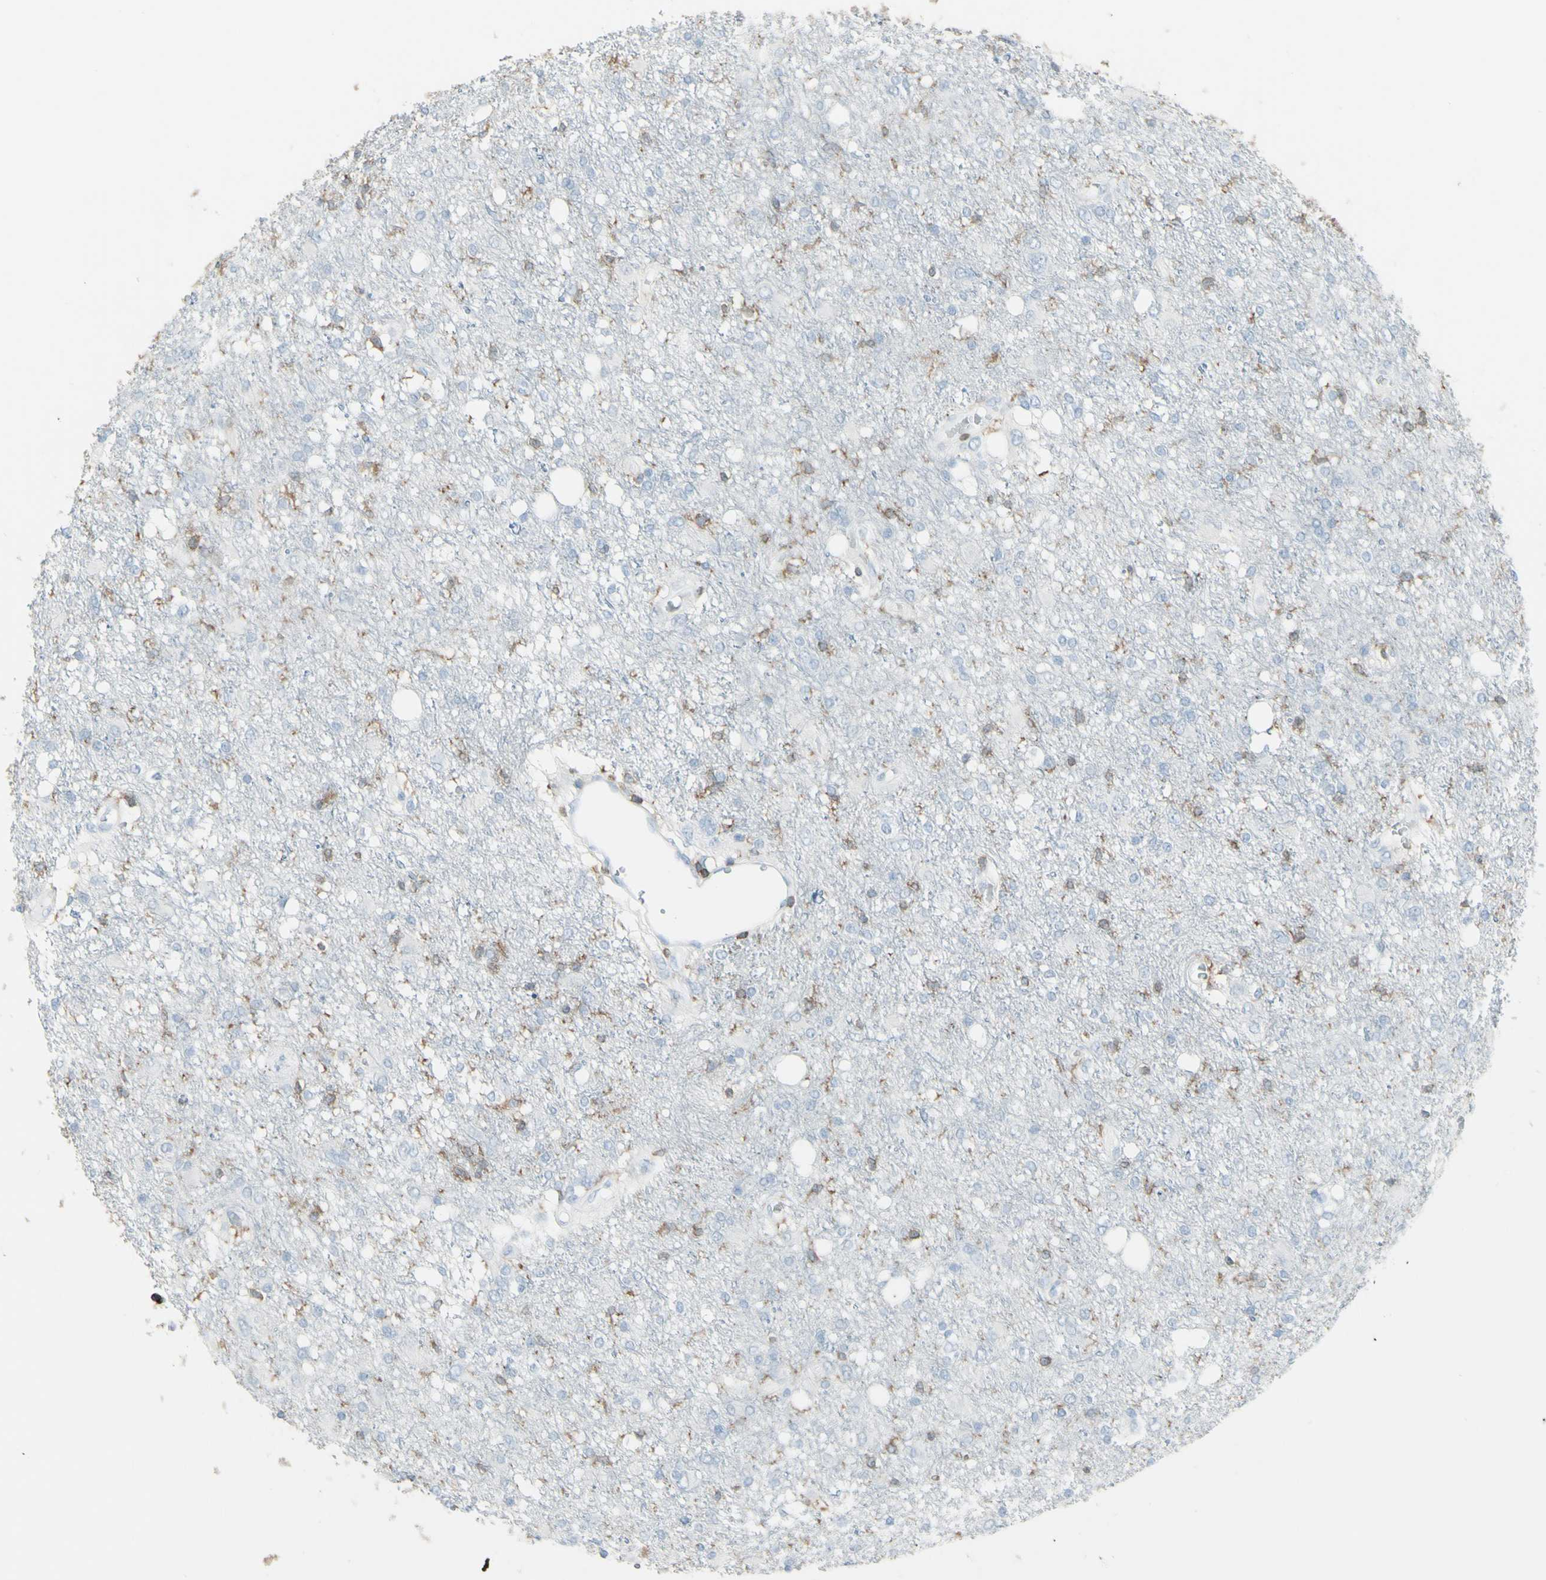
{"staining": {"intensity": "weak", "quantity": "<25%", "location": "cytoplasmic/membranous"}, "tissue": "glioma", "cell_type": "Tumor cells", "image_type": "cancer", "snomed": [{"axis": "morphology", "description": "Glioma, malignant, High grade"}, {"axis": "topography", "description": "Brain"}], "caption": "IHC micrograph of neoplastic tissue: human malignant glioma (high-grade) stained with DAB (3,3'-diaminobenzidine) displays no significant protein positivity in tumor cells. (DAB (3,3'-diaminobenzidine) immunohistochemistry with hematoxylin counter stain).", "gene": "NRG1", "patient": {"sex": "female", "age": 59}}